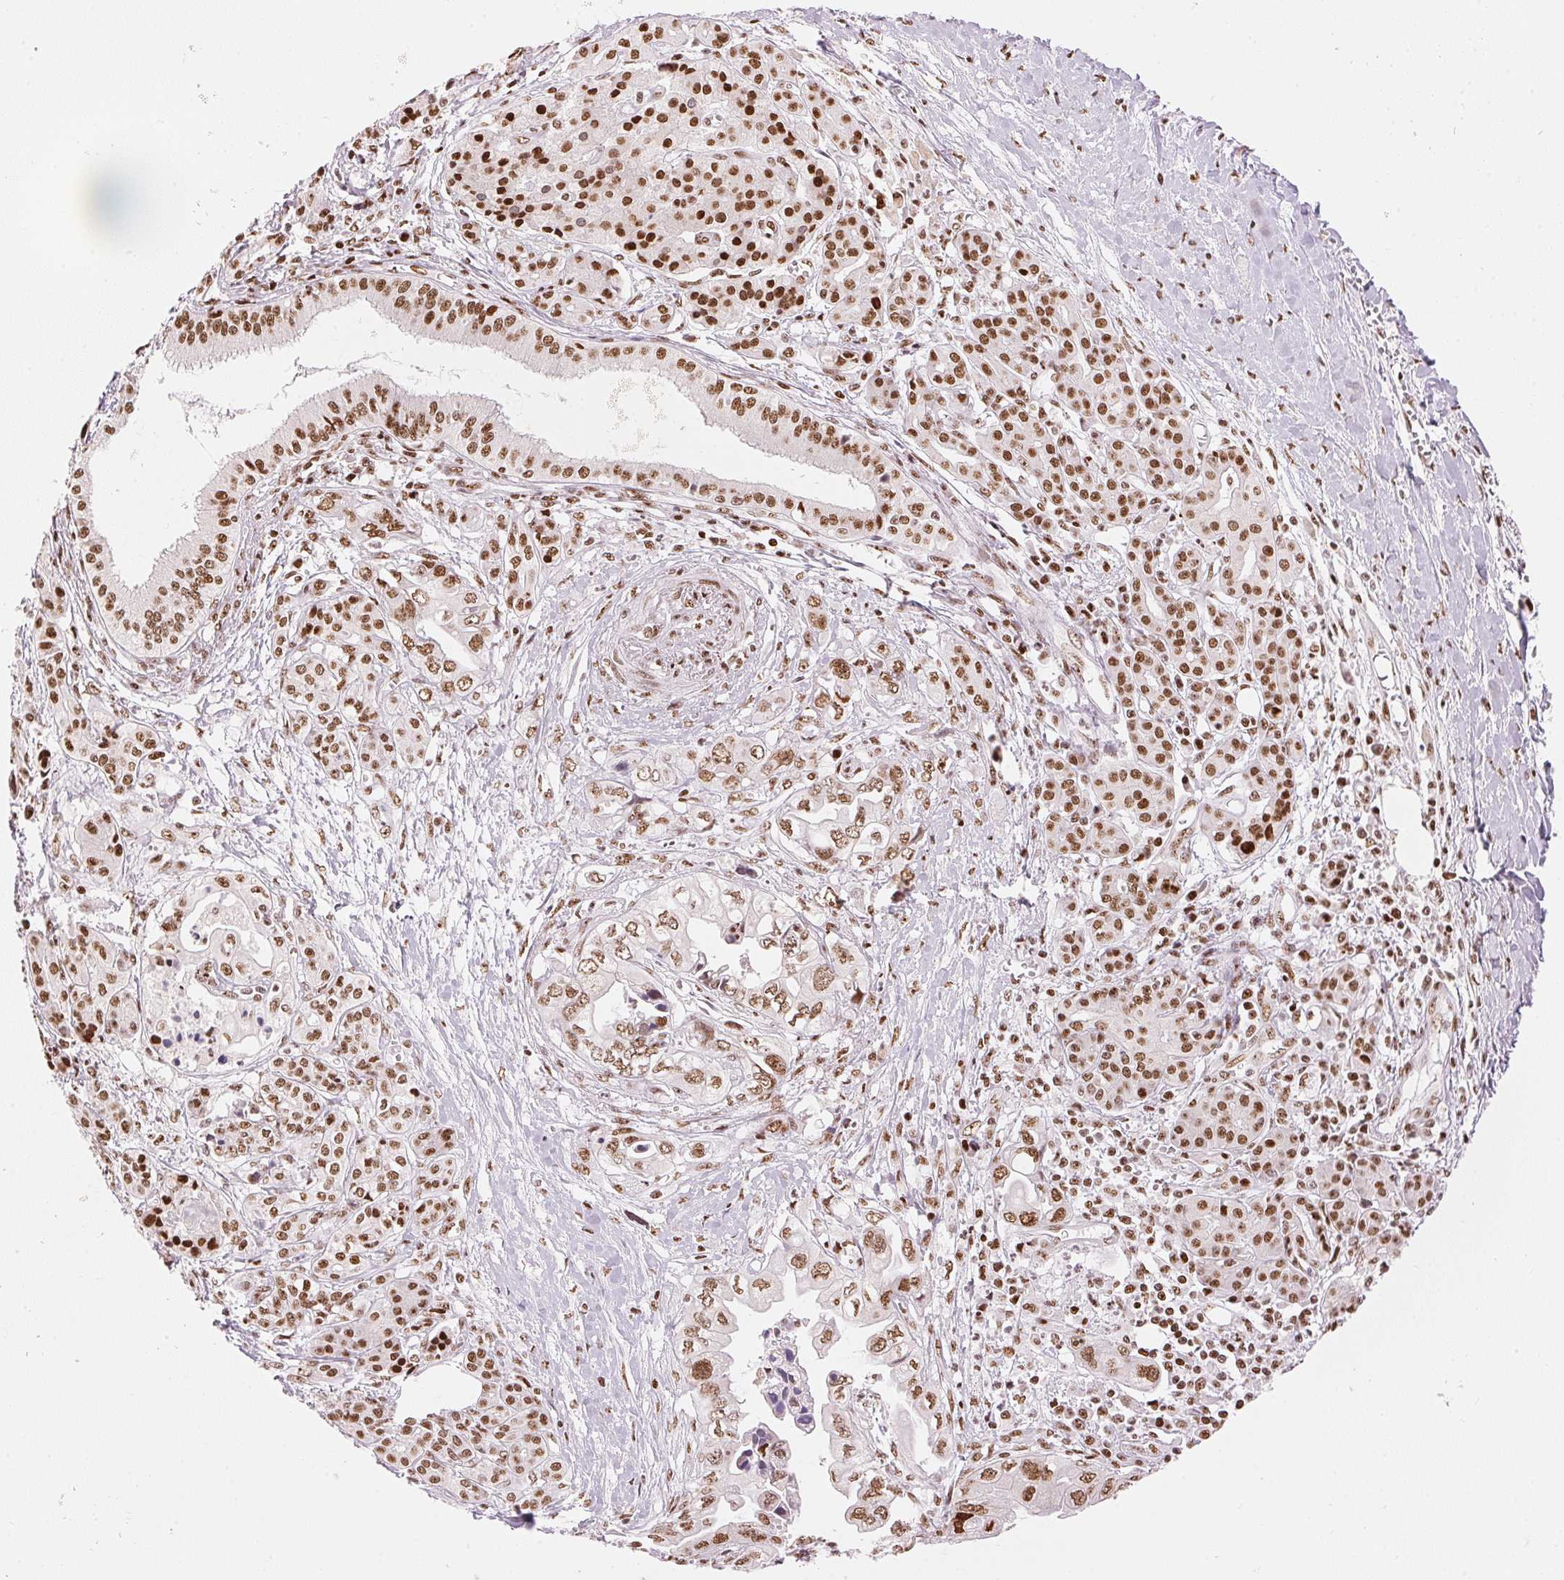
{"staining": {"intensity": "moderate", "quantity": ">75%", "location": "nuclear"}, "tissue": "pancreatic cancer", "cell_type": "Tumor cells", "image_type": "cancer", "snomed": [{"axis": "morphology", "description": "Adenocarcinoma, NOS"}, {"axis": "topography", "description": "Pancreas"}], "caption": "IHC photomicrograph of neoplastic tissue: human adenocarcinoma (pancreatic) stained using immunohistochemistry displays medium levels of moderate protein expression localized specifically in the nuclear of tumor cells, appearing as a nuclear brown color.", "gene": "NXF1", "patient": {"sex": "male", "age": 68}}